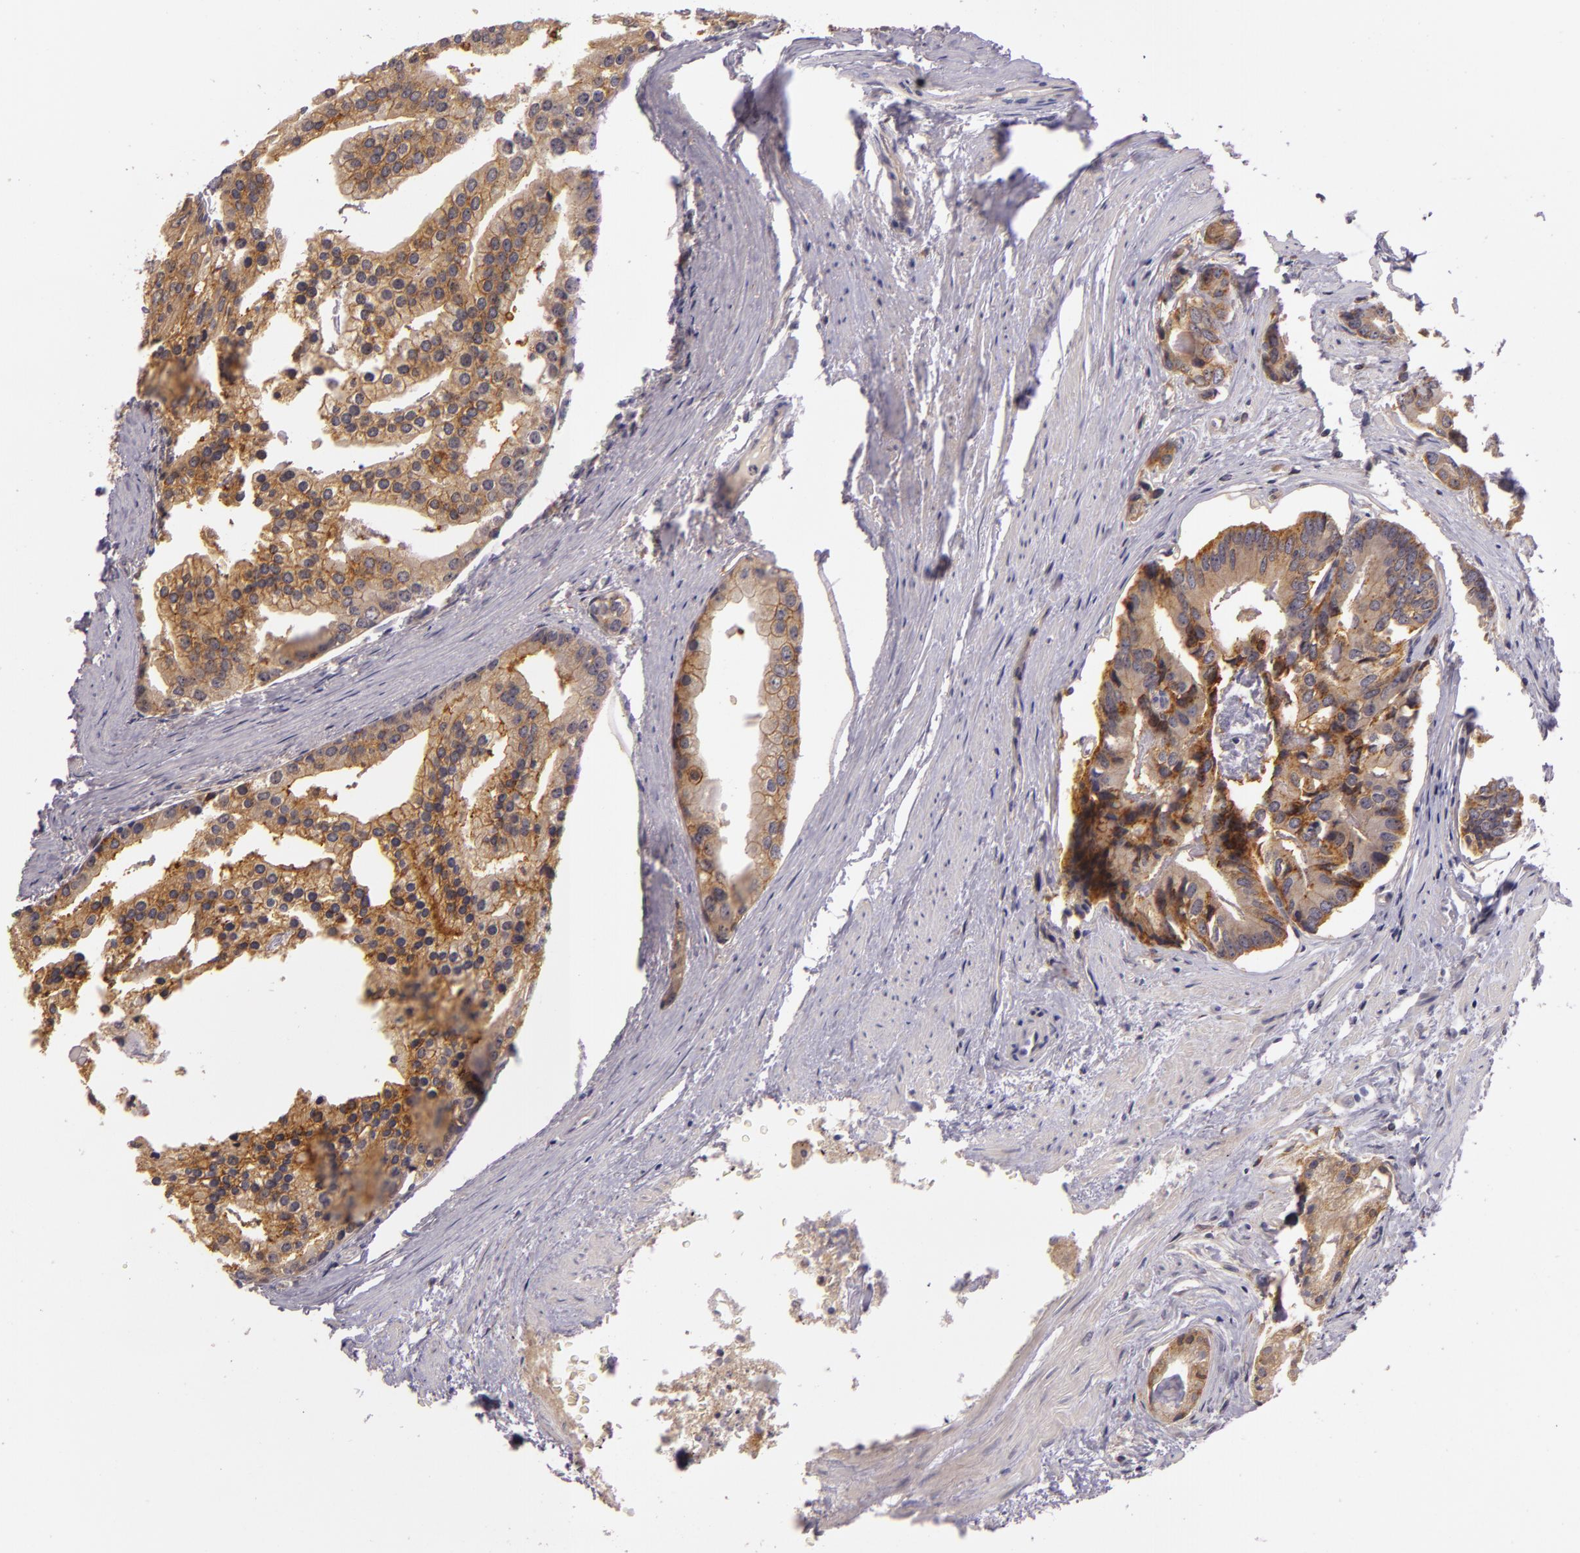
{"staining": {"intensity": "moderate", "quantity": ">75%", "location": "cytoplasmic/membranous"}, "tissue": "prostate cancer", "cell_type": "Tumor cells", "image_type": "cancer", "snomed": [{"axis": "morphology", "description": "Adenocarcinoma, High grade"}, {"axis": "topography", "description": "Prostate"}], "caption": "The image exhibits staining of prostate cancer (adenocarcinoma (high-grade)), revealing moderate cytoplasmic/membranous protein positivity (brown color) within tumor cells.", "gene": "ARMH4", "patient": {"sex": "male", "age": 56}}